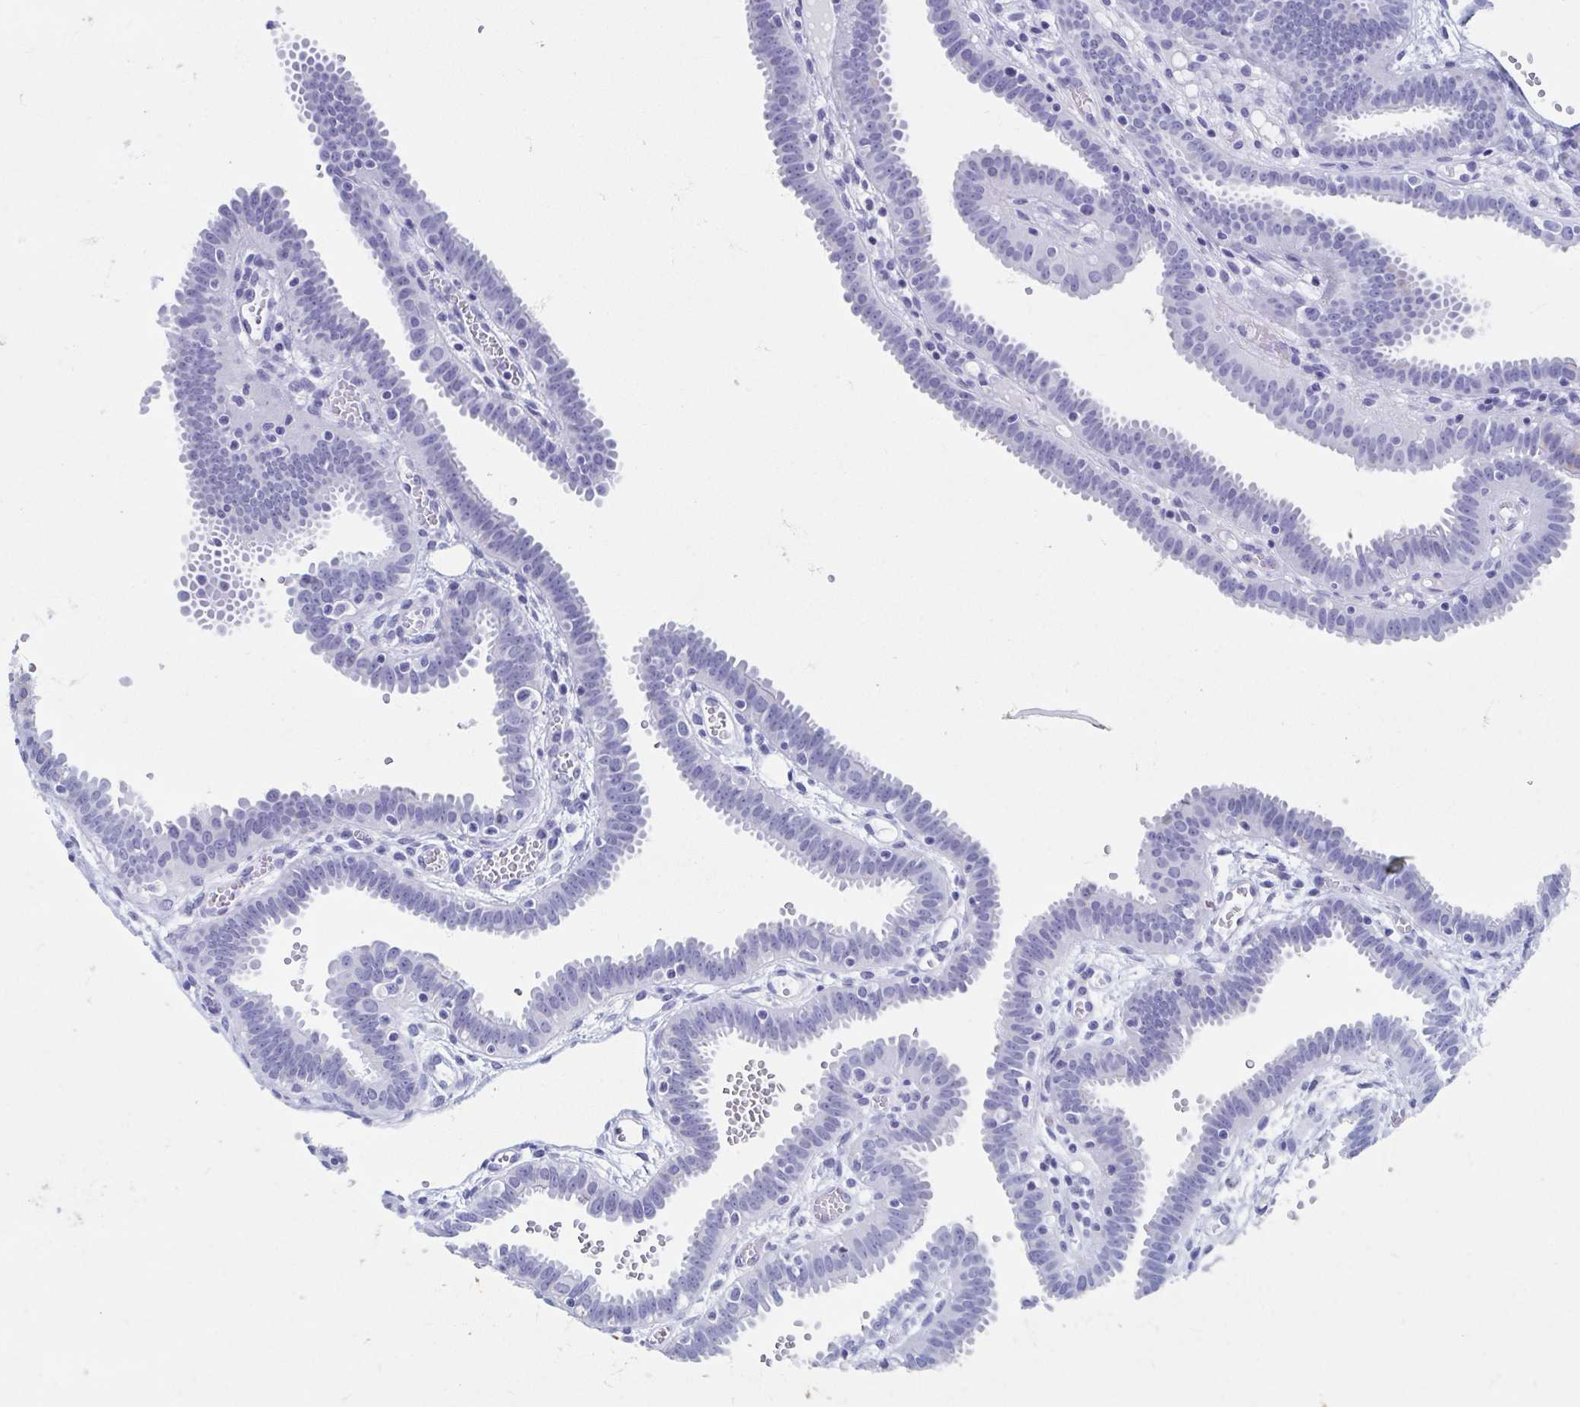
{"staining": {"intensity": "negative", "quantity": "none", "location": "none"}, "tissue": "fallopian tube", "cell_type": "Glandular cells", "image_type": "normal", "snomed": [{"axis": "morphology", "description": "Normal tissue, NOS"}, {"axis": "topography", "description": "Fallopian tube"}], "caption": "Glandular cells are negative for protein expression in unremarkable human fallopian tube. (DAB (3,3'-diaminobenzidine) IHC, high magnification).", "gene": "C10orf53", "patient": {"sex": "female", "age": 37}}